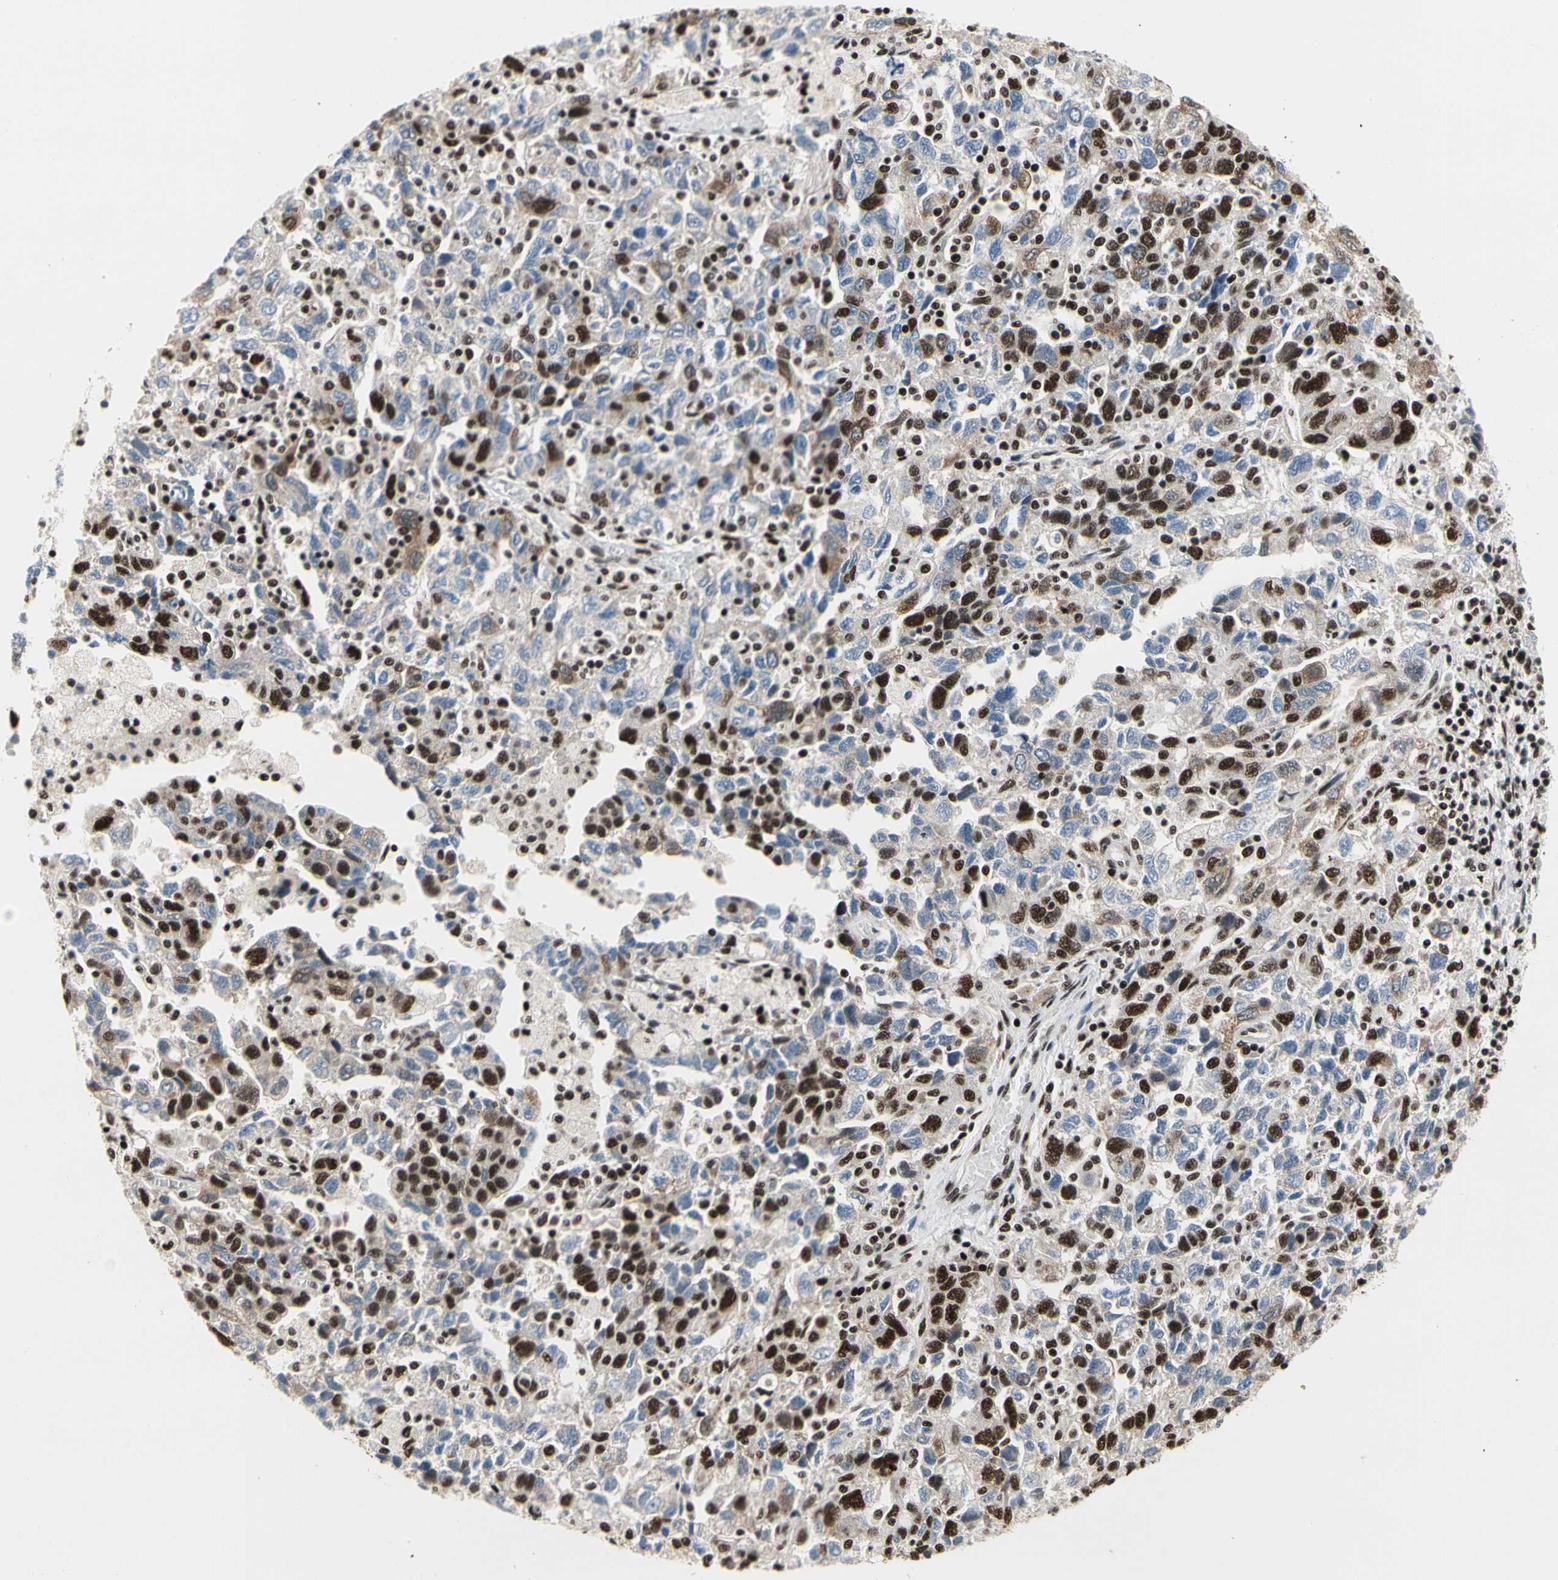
{"staining": {"intensity": "strong", "quantity": "25%-75%", "location": "nuclear"}, "tissue": "ovarian cancer", "cell_type": "Tumor cells", "image_type": "cancer", "snomed": [{"axis": "morphology", "description": "Carcinoma, NOS"}, {"axis": "morphology", "description": "Cystadenocarcinoma, serous, NOS"}, {"axis": "topography", "description": "Ovary"}], "caption": "Protein expression analysis of human serous cystadenocarcinoma (ovarian) reveals strong nuclear expression in approximately 25%-75% of tumor cells.", "gene": "SRSF11", "patient": {"sex": "female", "age": 69}}